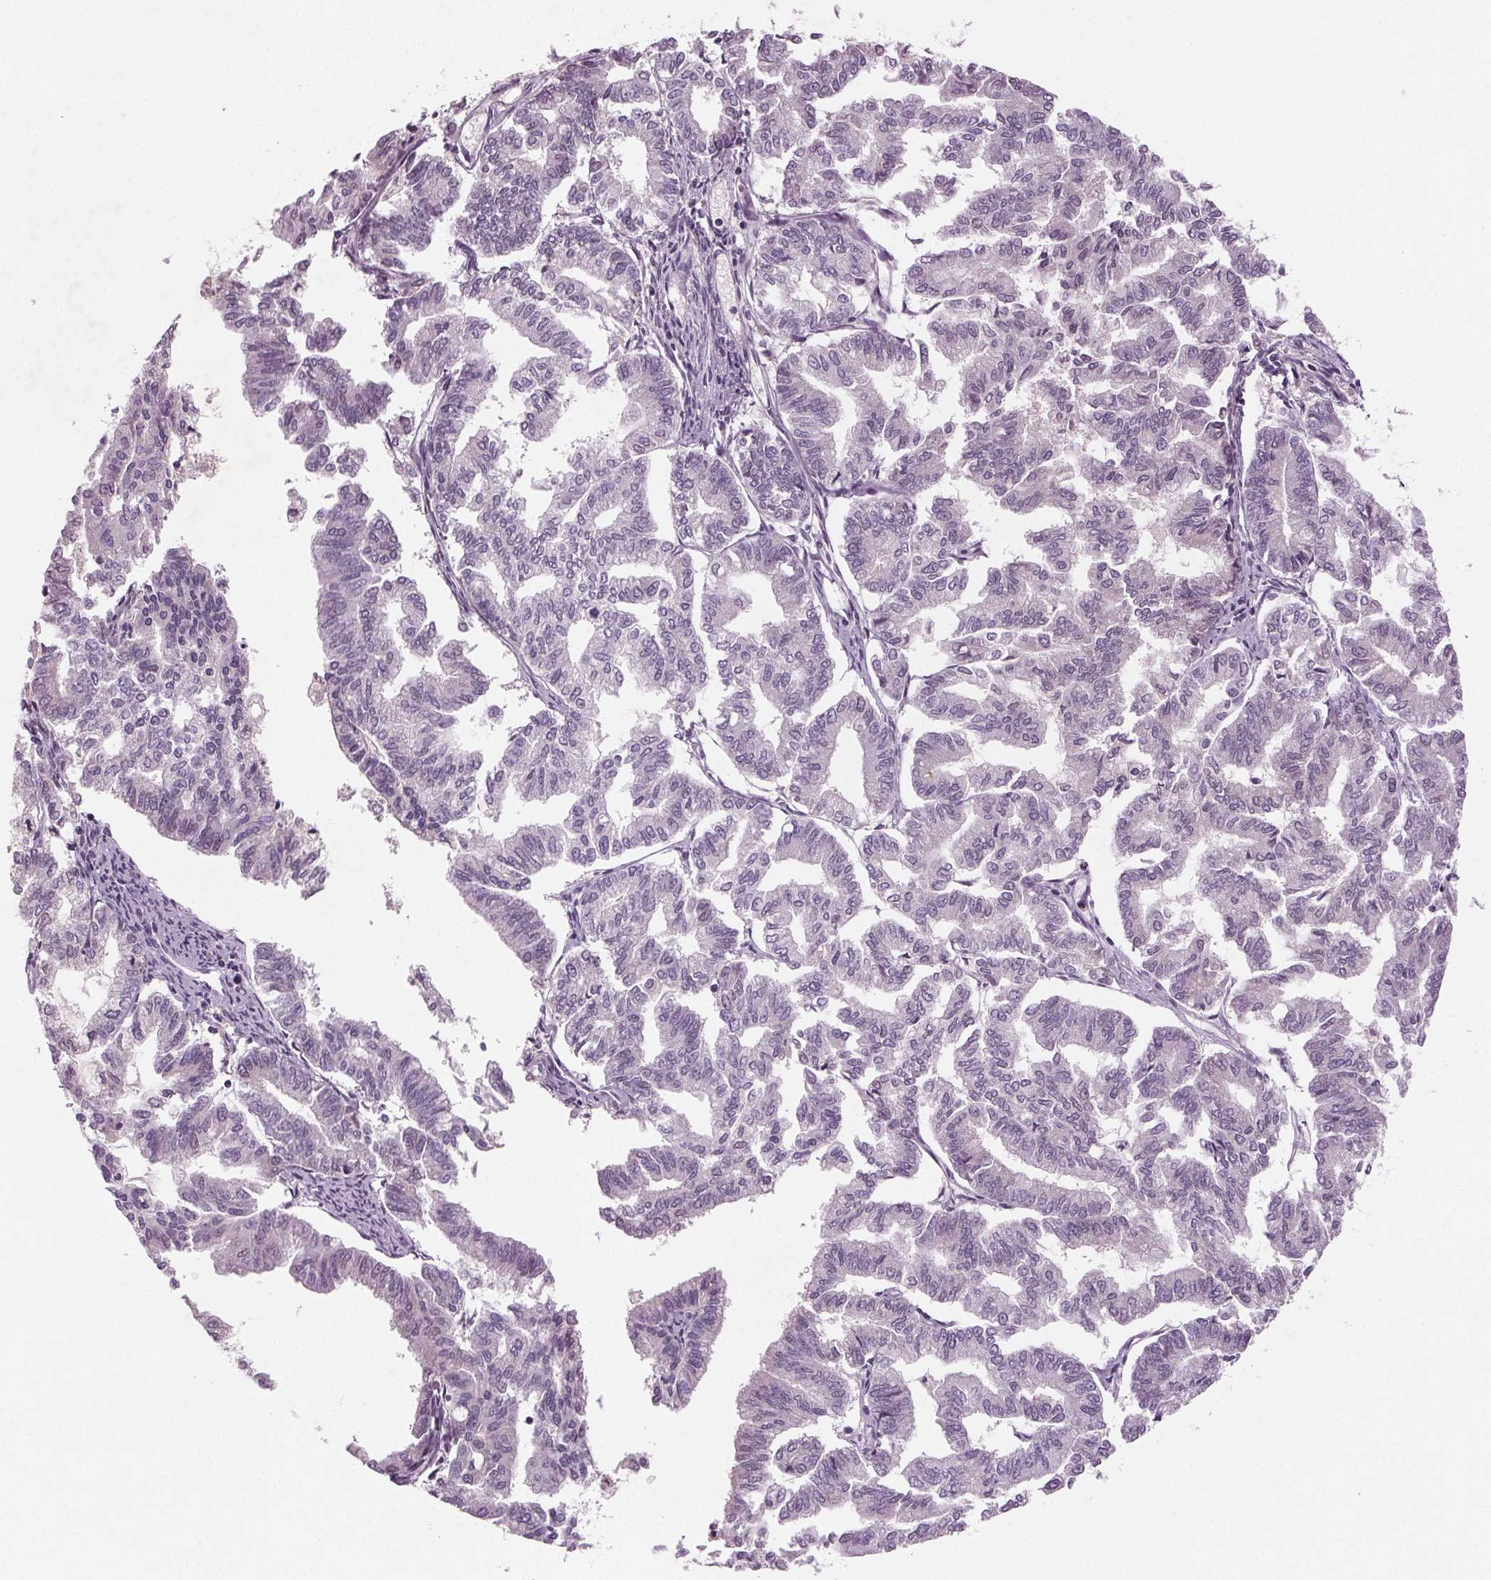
{"staining": {"intensity": "negative", "quantity": "none", "location": "none"}, "tissue": "endometrial cancer", "cell_type": "Tumor cells", "image_type": "cancer", "snomed": [{"axis": "morphology", "description": "Adenocarcinoma, NOS"}, {"axis": "topography", "description": "Endometrium"}], "caption": "Histopathology image shows no protein positivity in tumor cells of endometrial adenocarcinoma tissue.", "gene": "BHLHE22", "patient": {"sex": "female", "age": 79}}